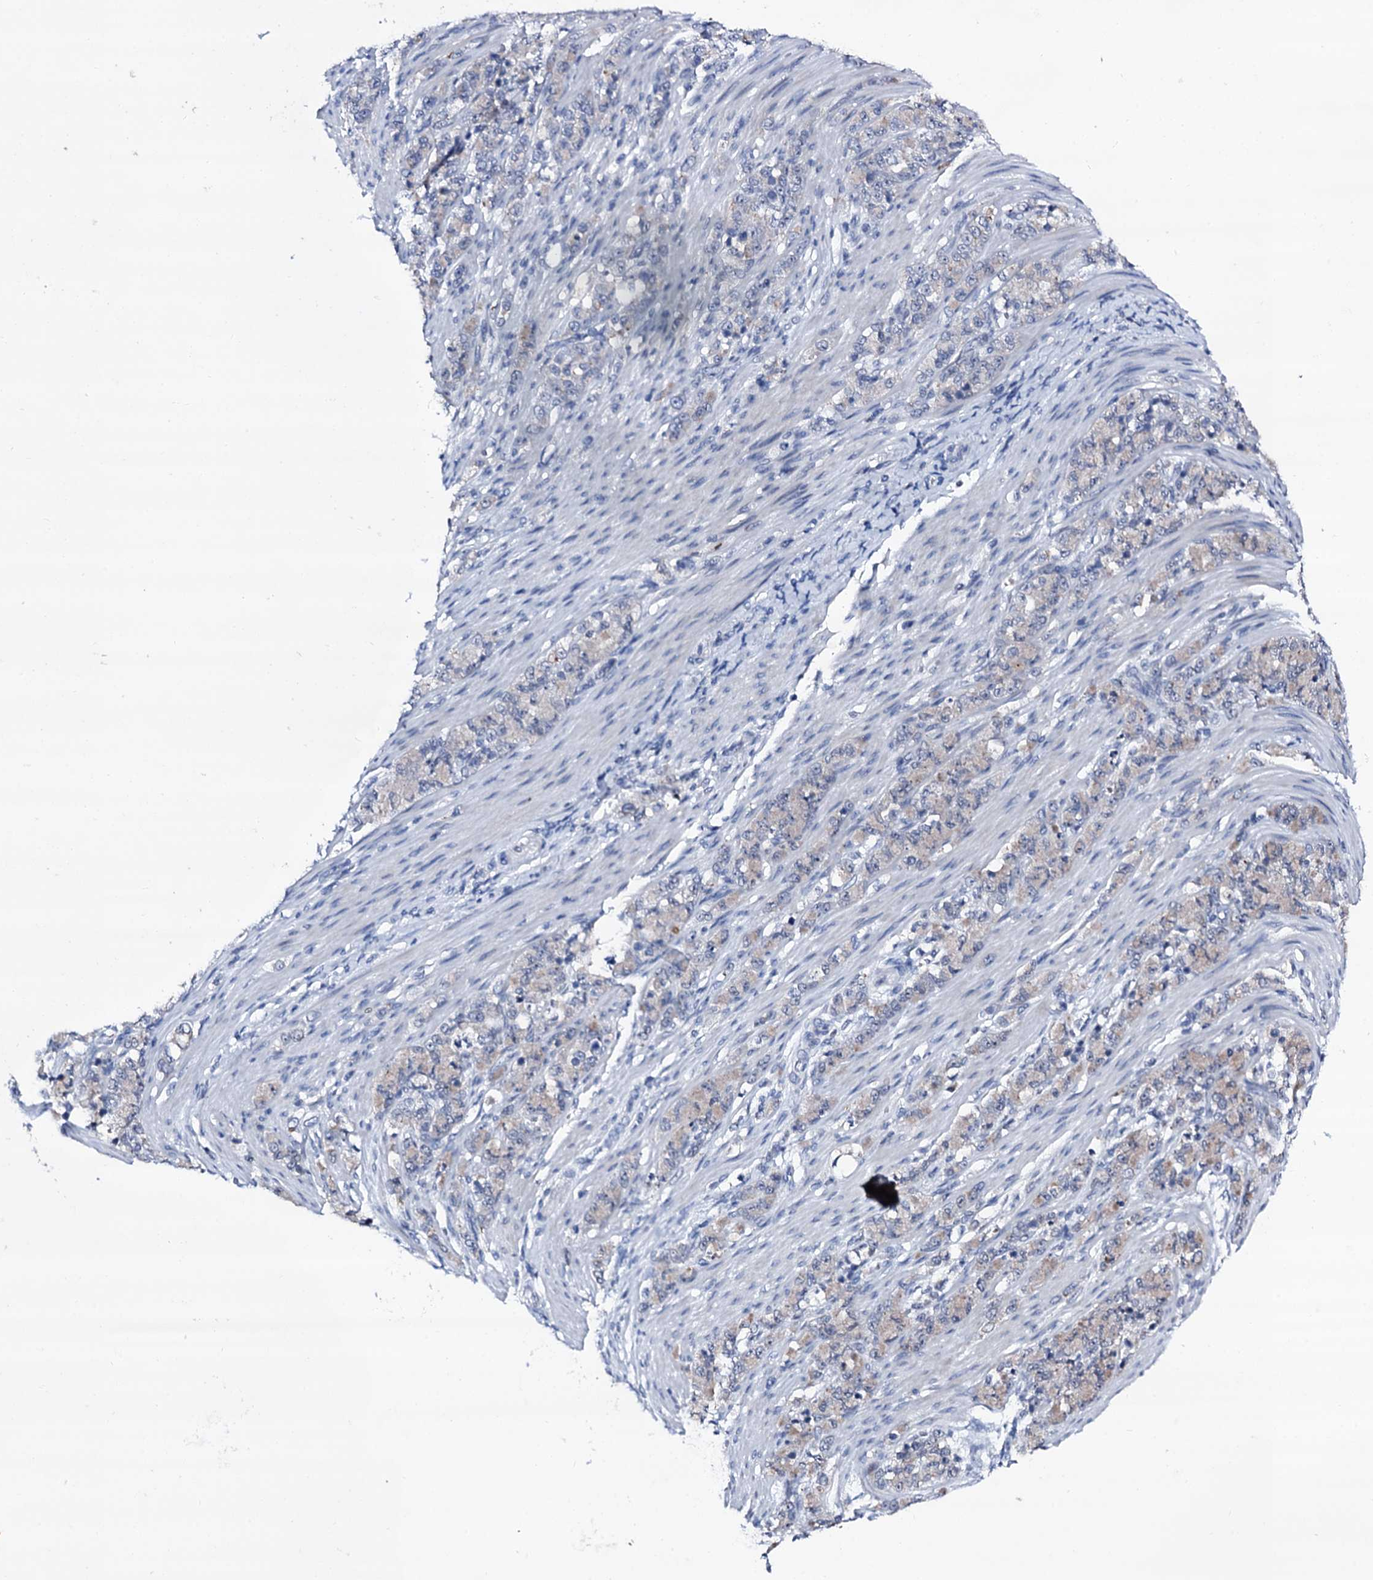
{"staining": {"intensity": "weak", "quantity": "<25%", "location": "cytoplasmic/membranous"}, "tissue": "stomach cancer", "cell_type": "Tumor cells", "image_type": "cancer", "snomed": [{"axis": "morphology", "description": "Adenocarcinoma, NOS"}, {"axis": "topography", "description": "Stomach"}], "caption": "IHC photomicrograph of neoplastic tissue: human adenocarcinoma (stomach) stained with DAB demonstrates no significant protein expression in tumor cells.", "gene": "TRAFD1", "patient": {"sex": "female", "age": 79}}